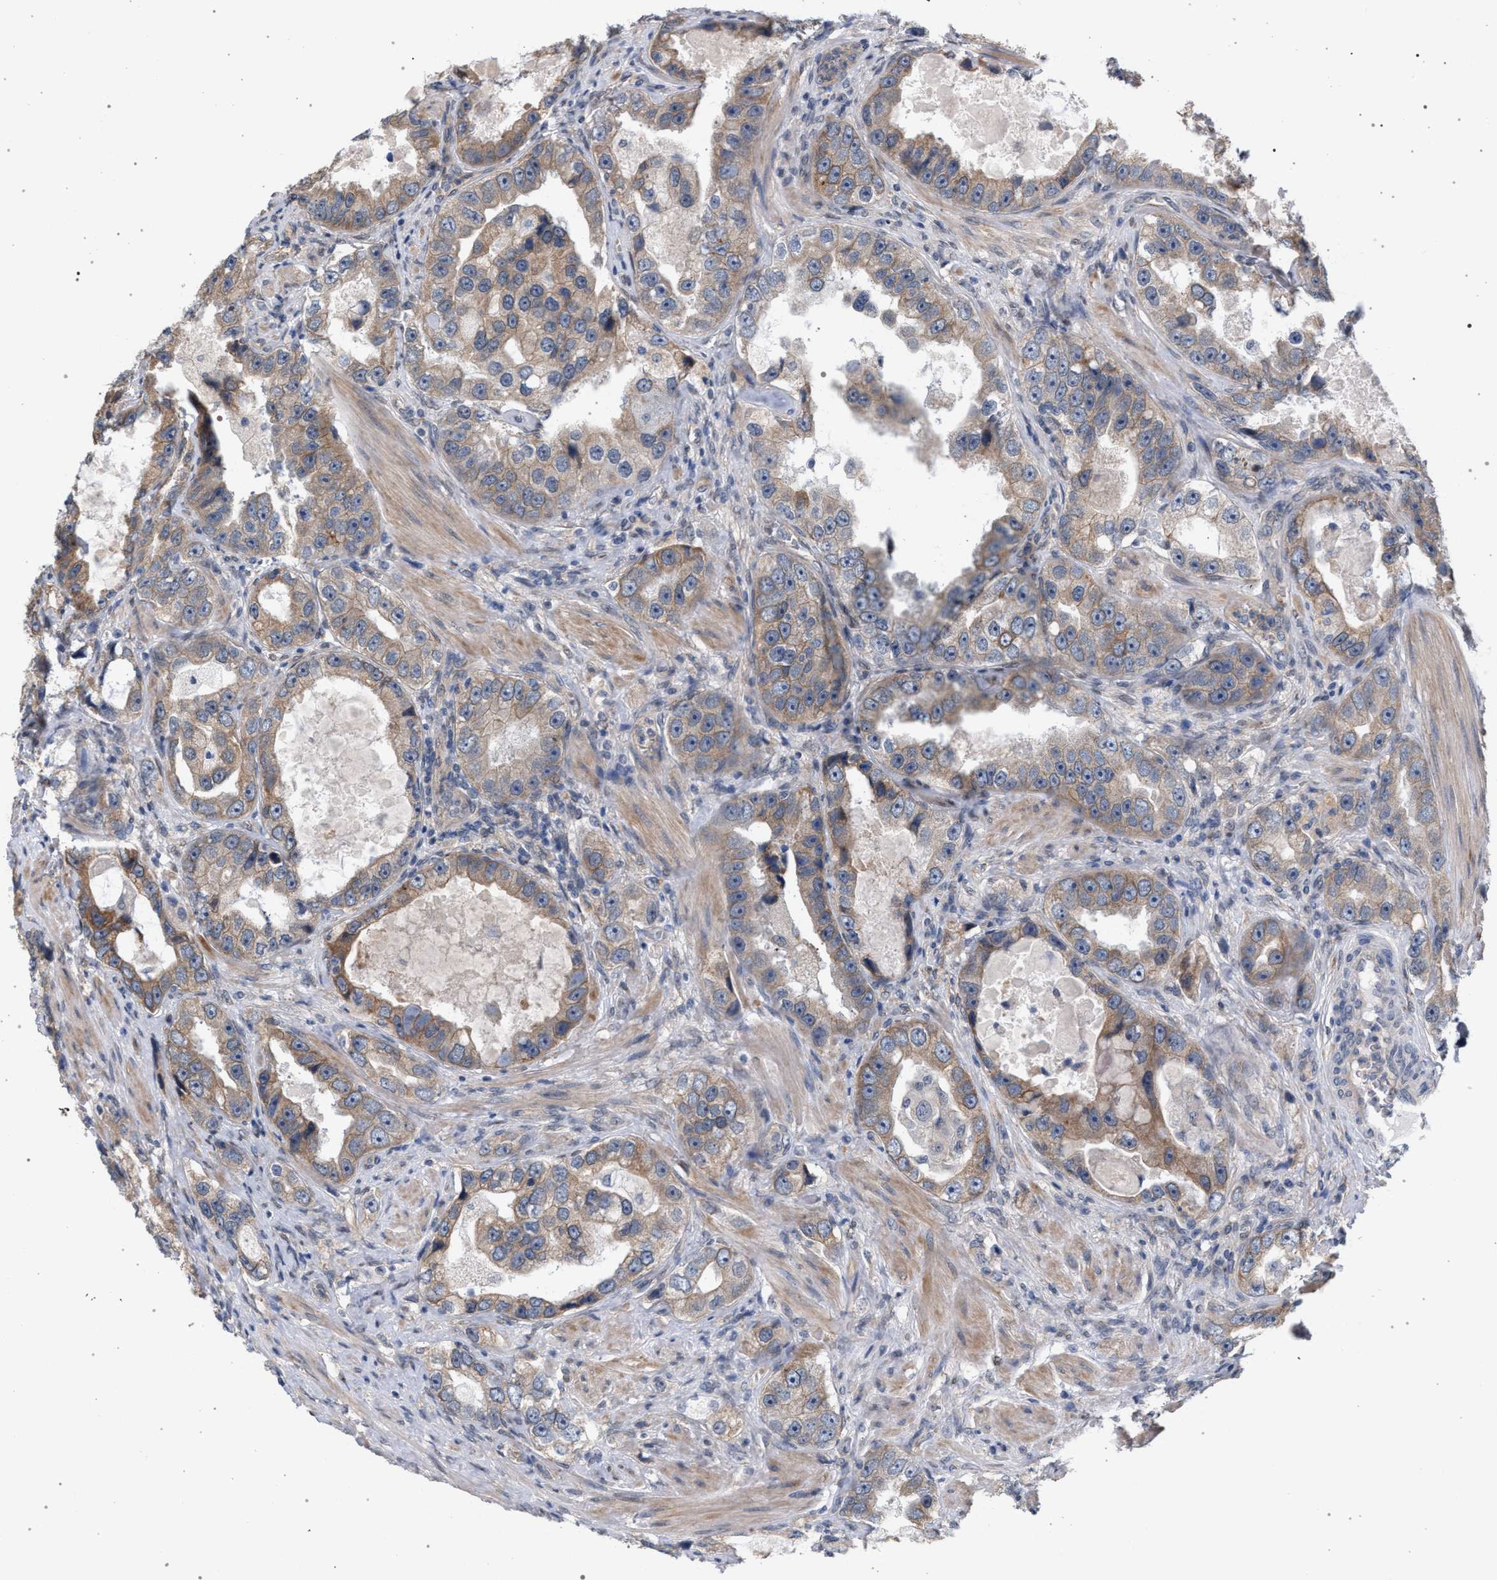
{"staining": {"intensity": "moderate", "quantity": ">75%", "location": "cytoplasmic/membranous"}, "tissue": "prostate cancer", "cell_type": "Tumor cells", "image_type": "cancer", "snomed": [{"axis": "morphology", "description": "Adenocarcinoma, High grade"}, {"axis": "topography", "description": "Prostate"}], "caption": "This photomicrograph exhibits immunohistochemistry staining of human prostate cancer (adenocarcinoma (high-grade)), with medium moderate cytoplasmic/membranous staining in approximately >75% of tumor cells.", "gene": "ARPC5L", "patient": {"sex": "male", "age": 63}}